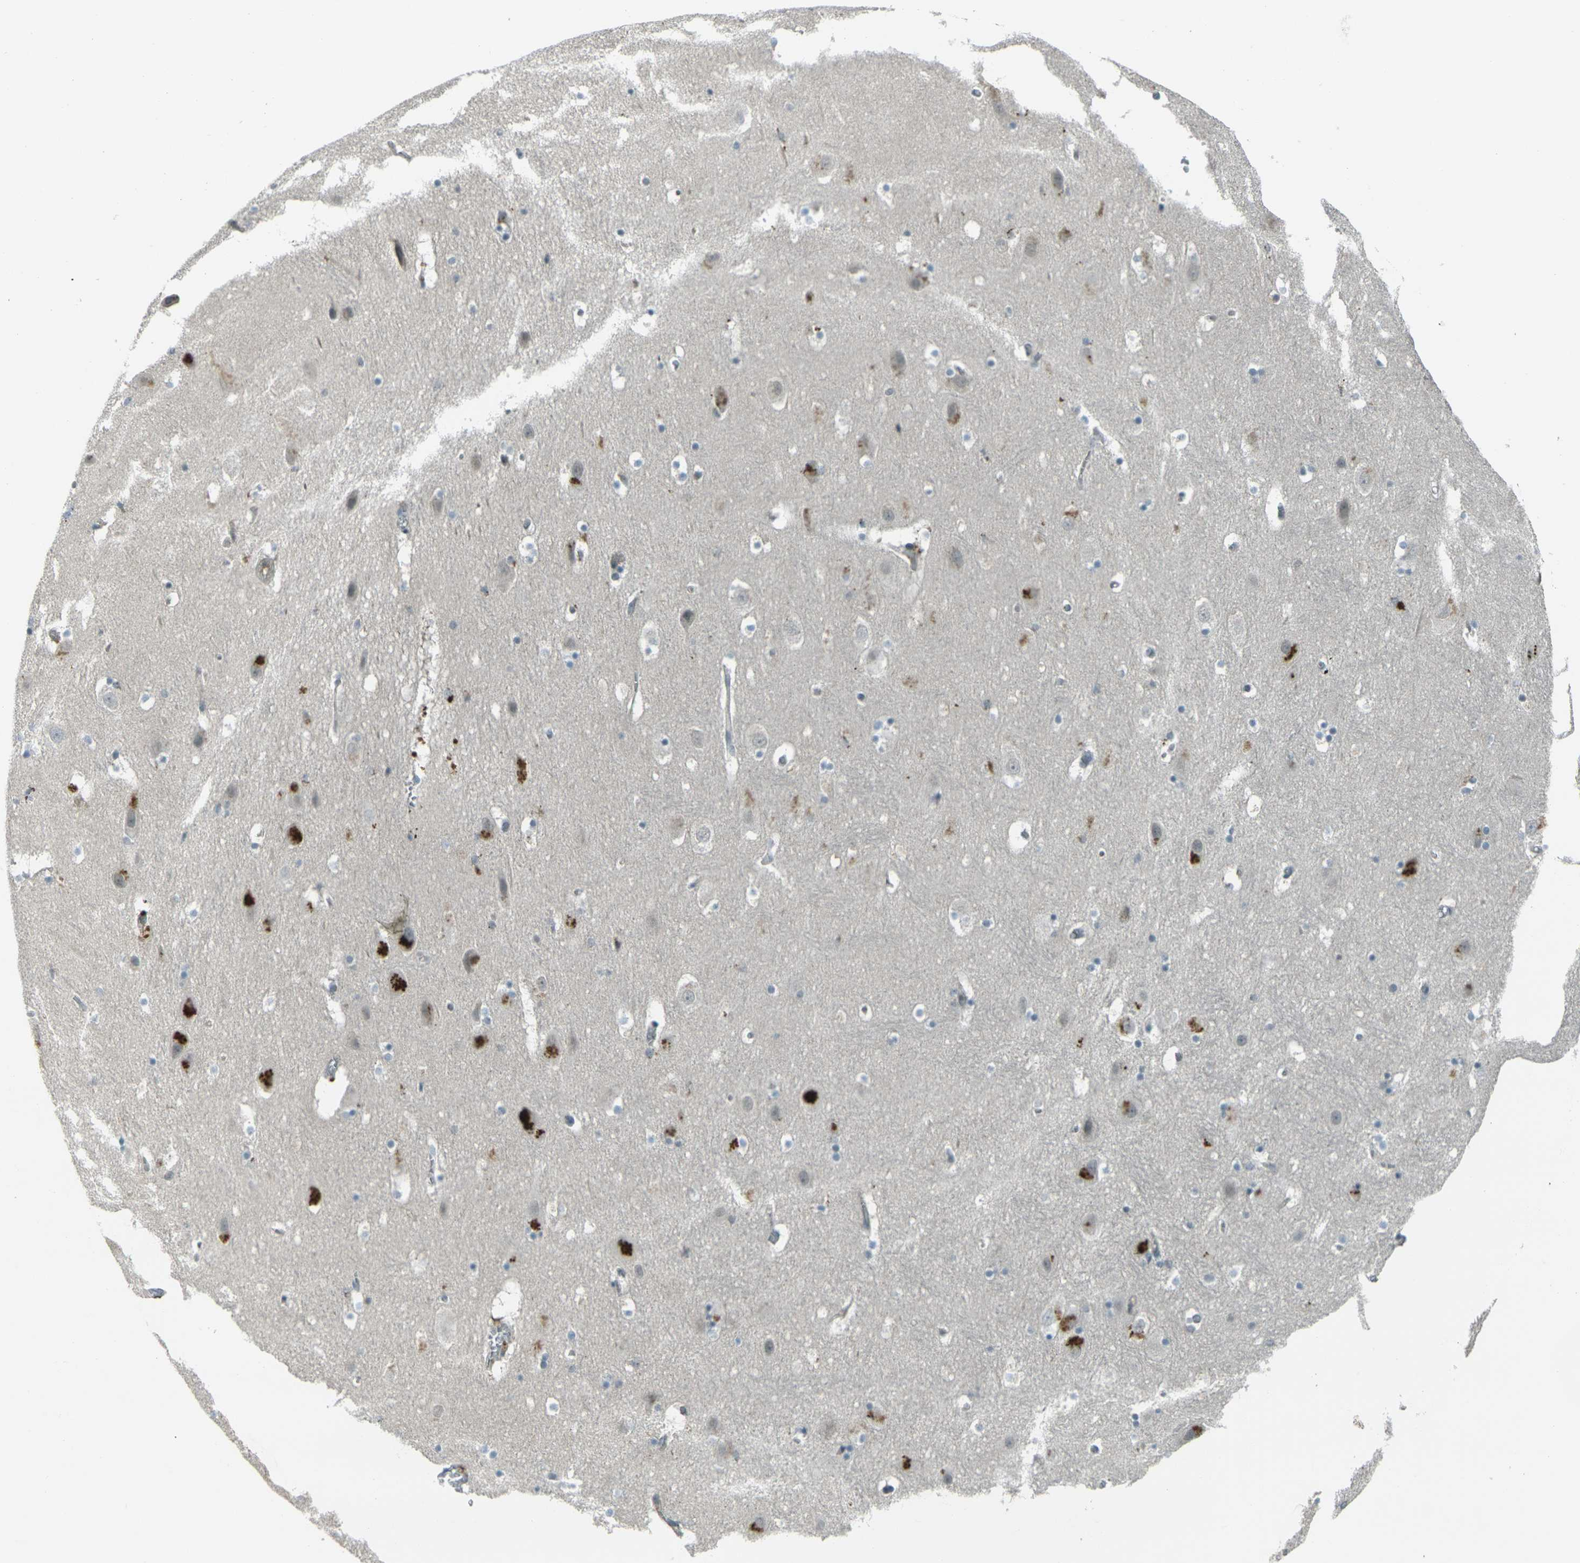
{"staining": {"intensity": "moderate", "quantity": "<25%", "location": "cytoplasmic/membranous"}, "tissue": "hippocampus", "cell_type": "Glial cells", "image_type": "normal", "snomed": [{"axis": "morphology", "description": "Normal tissue, NOS"}, {"axis": "topography", "description": "Hippocampus"}], "caption": "This image displays normal hippocampus stained with immunohistochemistry to label a protein in brown. The cytoplasmic/membranous of glial cells show moderate positivity for the protein. Nuclei are counter-stained blue.", "gene": "GPR19", "patient": {"sex": "male", "age": 45}}